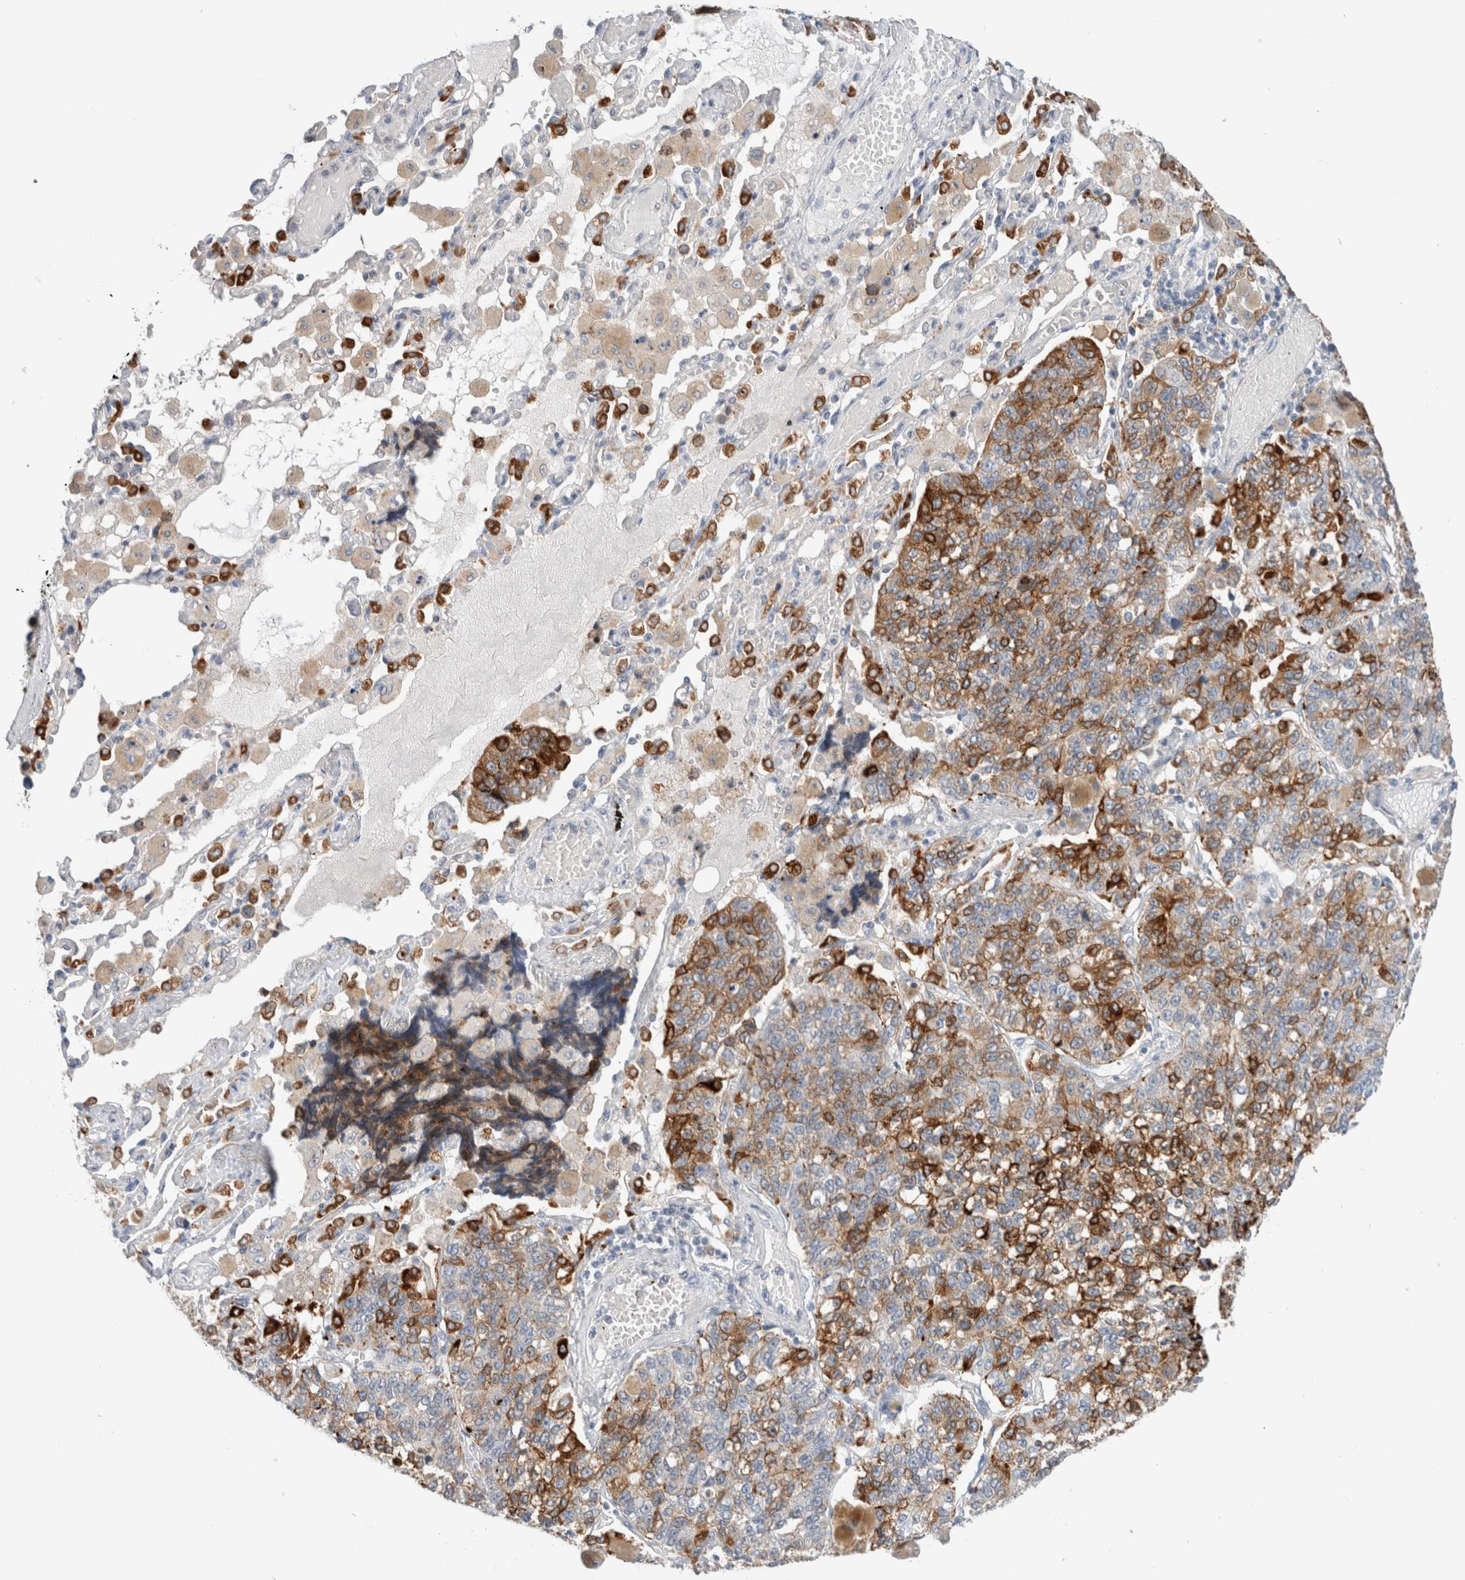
{"staining": {"intensity": "moderate", "quantity": "25%-75%", "location": "cytoplasmic/membranous"}, "tissue": "lung cancer", "cell_type": "Tumor cells", "image_type": "cancer", "snomed": [{"axis": "morphology", "description": "Adenocarcinoma, NOS"}, {"axis": "topography", "description": "Lung"}], "caption": "Tumor cells show medium levels of moderate cytoplasmic/membranous staining in about 25%-75% of cells in lung adenocarcinoma. The staining was performed using DAB (3,3'-diaminobenzidine), with brown indicating positive protein expression. Nuclei are stained blue with hematoxylin.", "gene": "SDR16C5", "patient": {"sex": "male", "age": 49}}